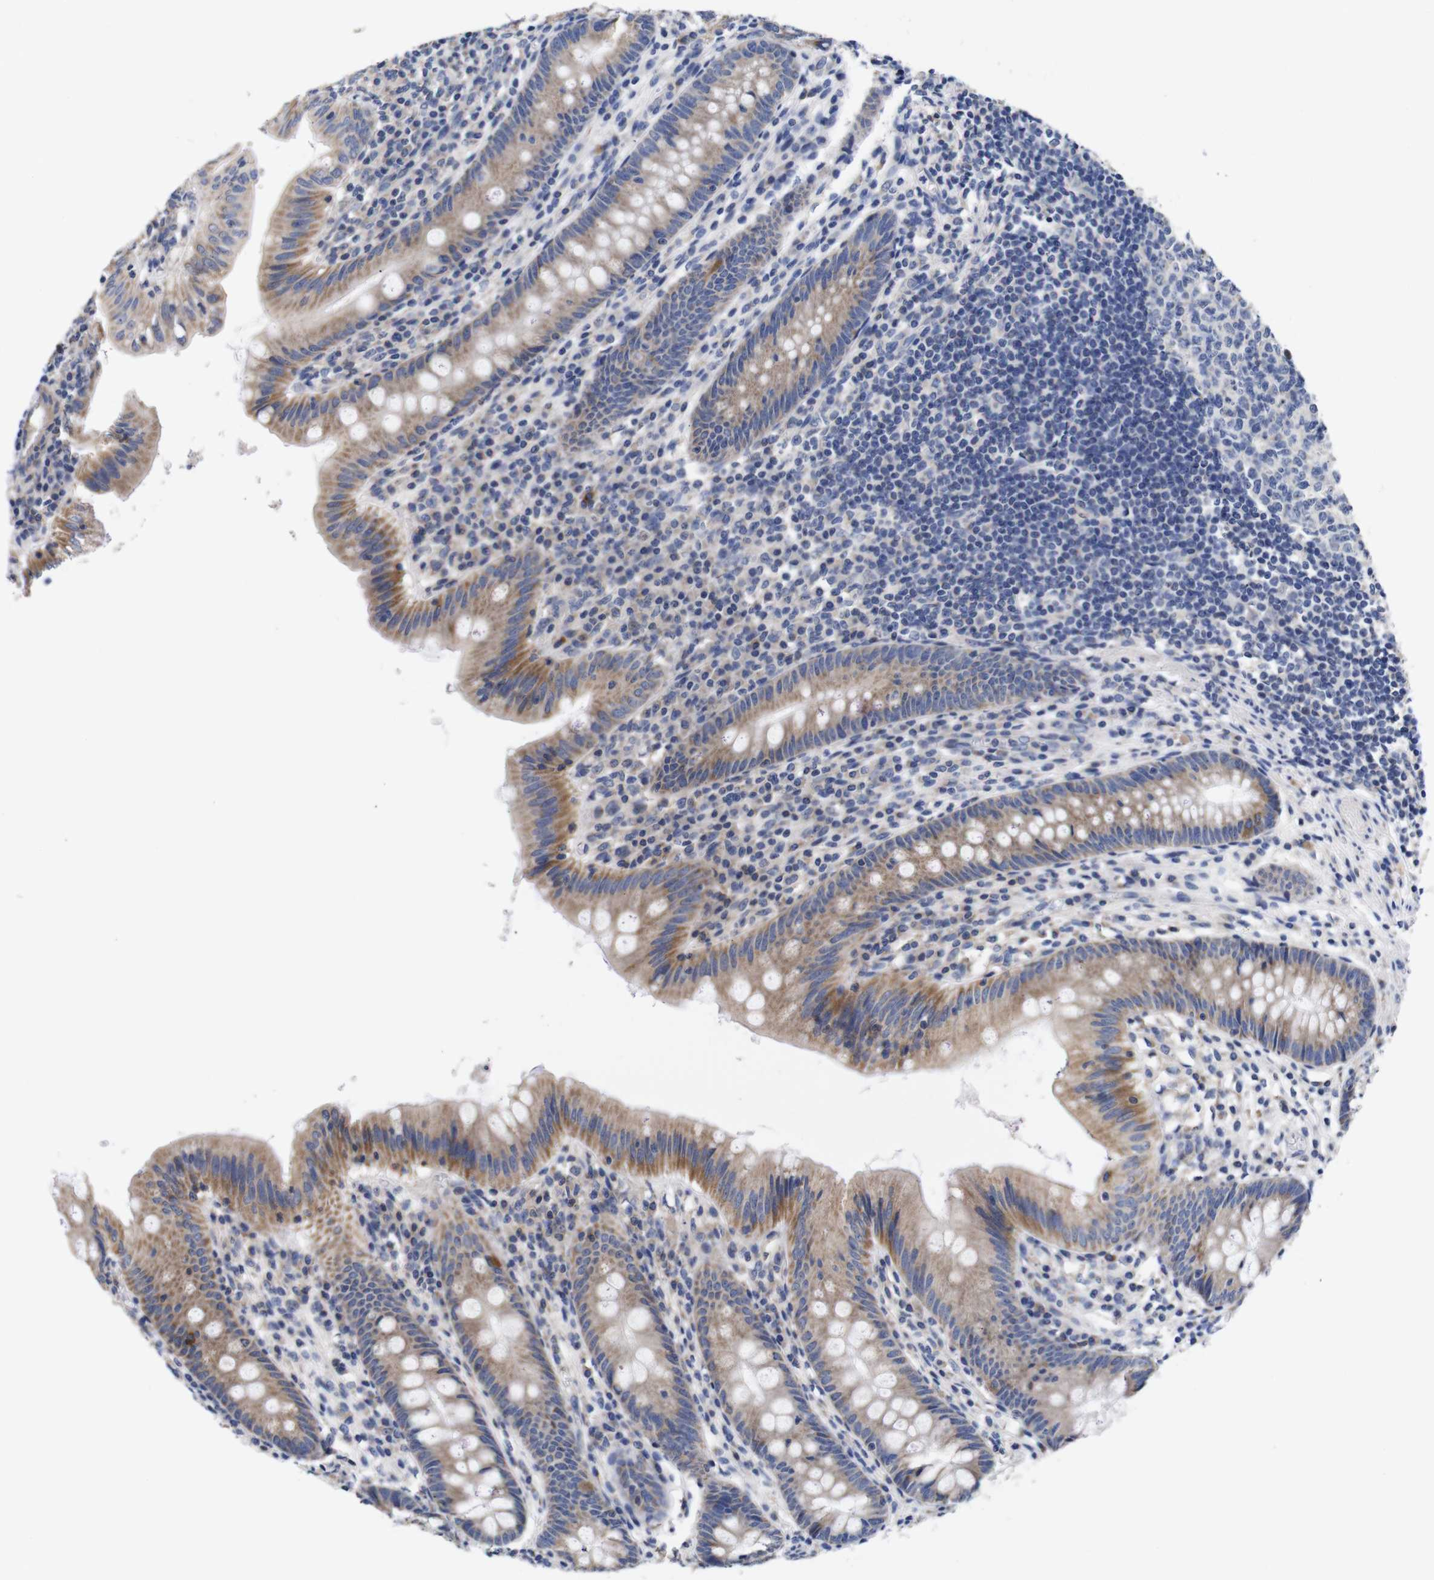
{"staining": {"intensity": "moderate", "quantity": ">75%", "location": "cytoplasmic/membranous"}, "tissue": "appendix", "cell_type": "Glandular cells", "image_type": "normal", "snomed": [{"axis": "morphology", "description": "Normal tissue, NOS"}, {"axis": "topography", "description": "Appendix"}], "caption": "A medium amount of moderate cytoplasmic/membranous staining is seen in about >75% of glandular cells in unremarkable appendix.", "gene": "OPN3", "patient": {"sex": "male", "age": 56}}